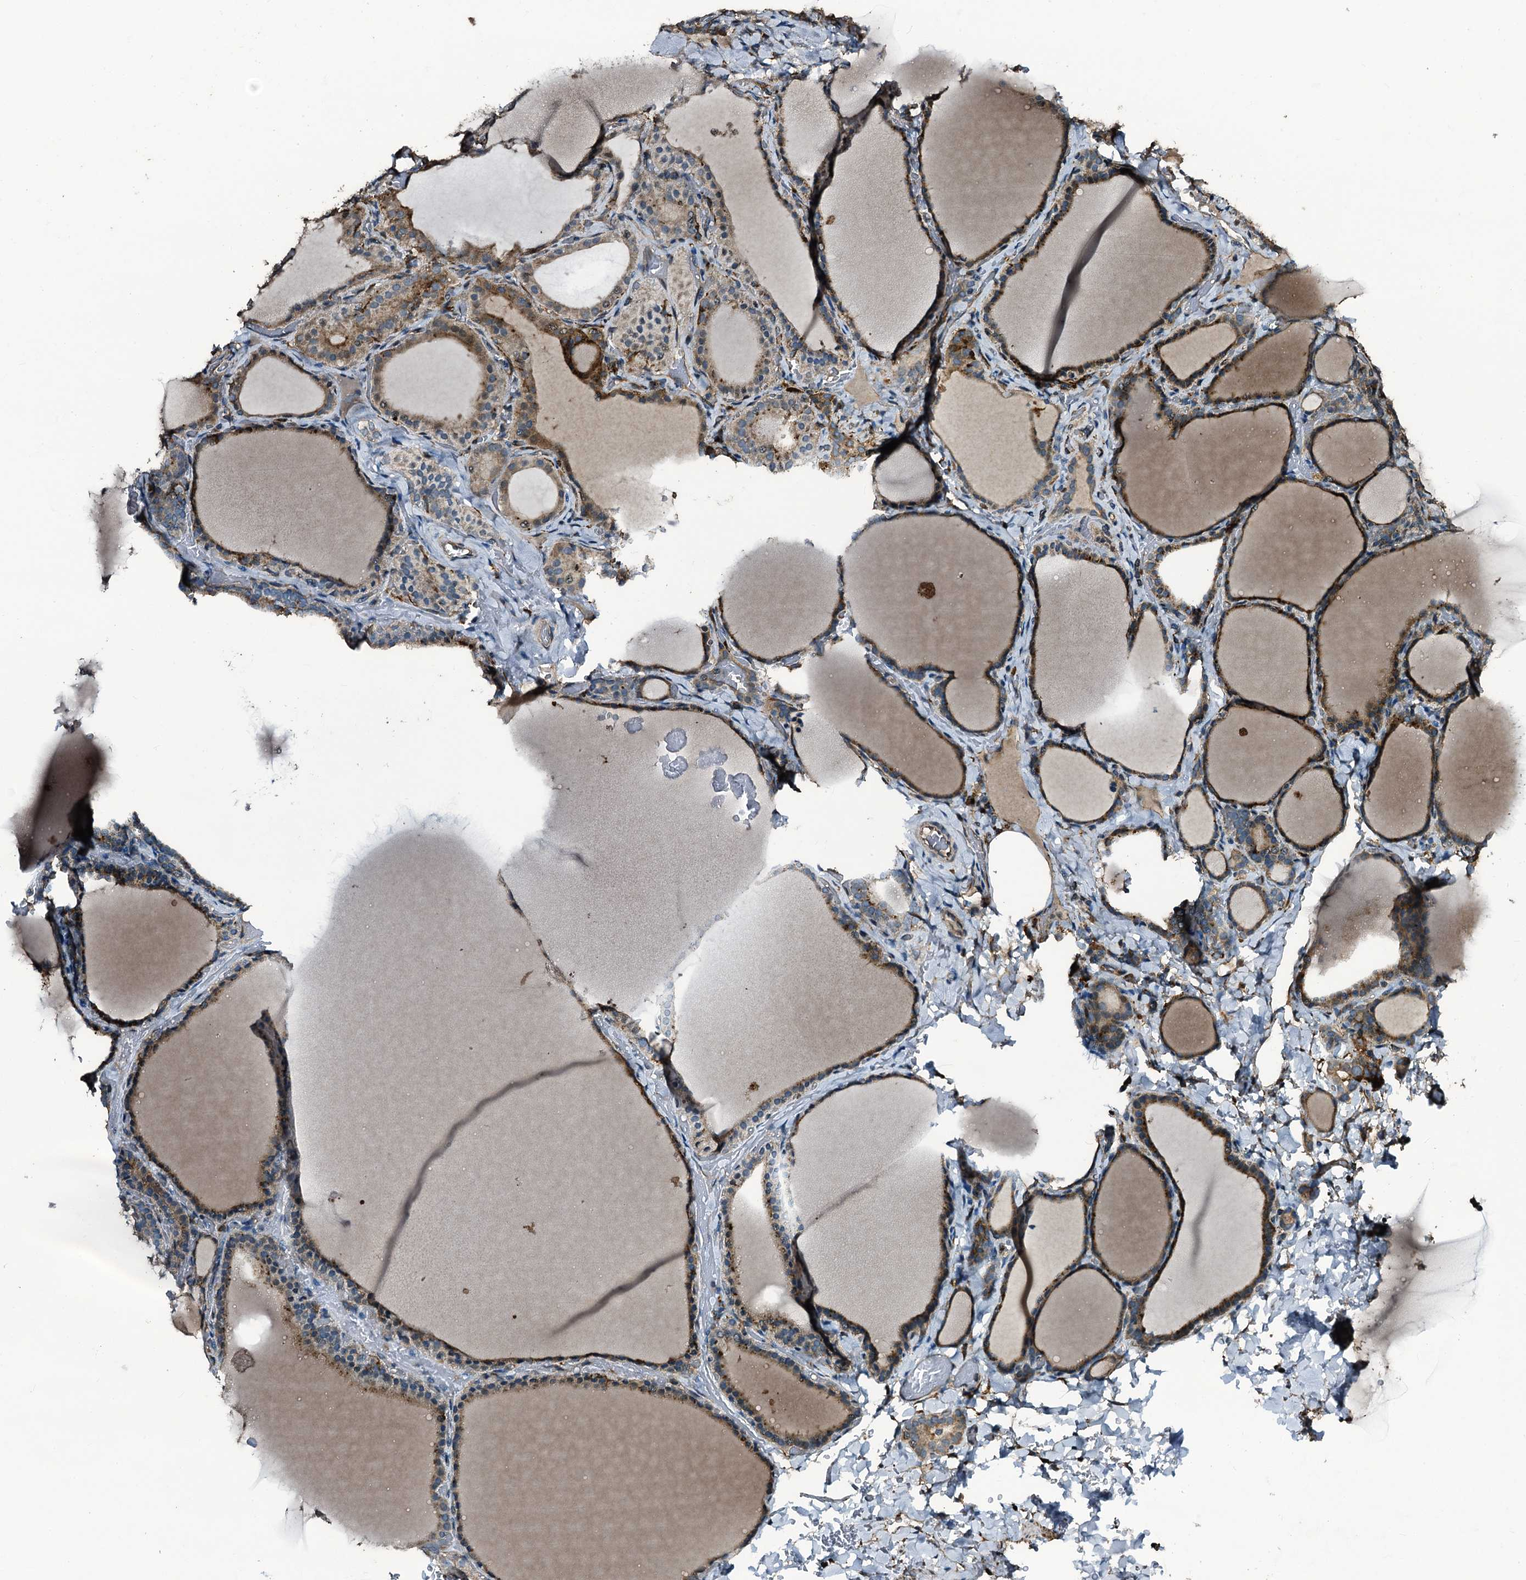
{"staining": {"intensity": "moderate", "quantity": "25%-75%", "location": "cytoplasmic/membranous"}, "tissue": "thyroid gland", "cell_type": "Glandular cells", "image_type": "normal", "snomed": [{"axis": "morphology", "description": "Normal tissue, NOS"}, {"axis": "topography", "description": "Thyroid gland"}], "caption": "A micrograph of human thyroid gland stained for a protein displays moderate cytoplasmic/membranous brown staining in glandular cells.", "gene": "TPGS2", "patient": {"sex": "female", "age": 39}}